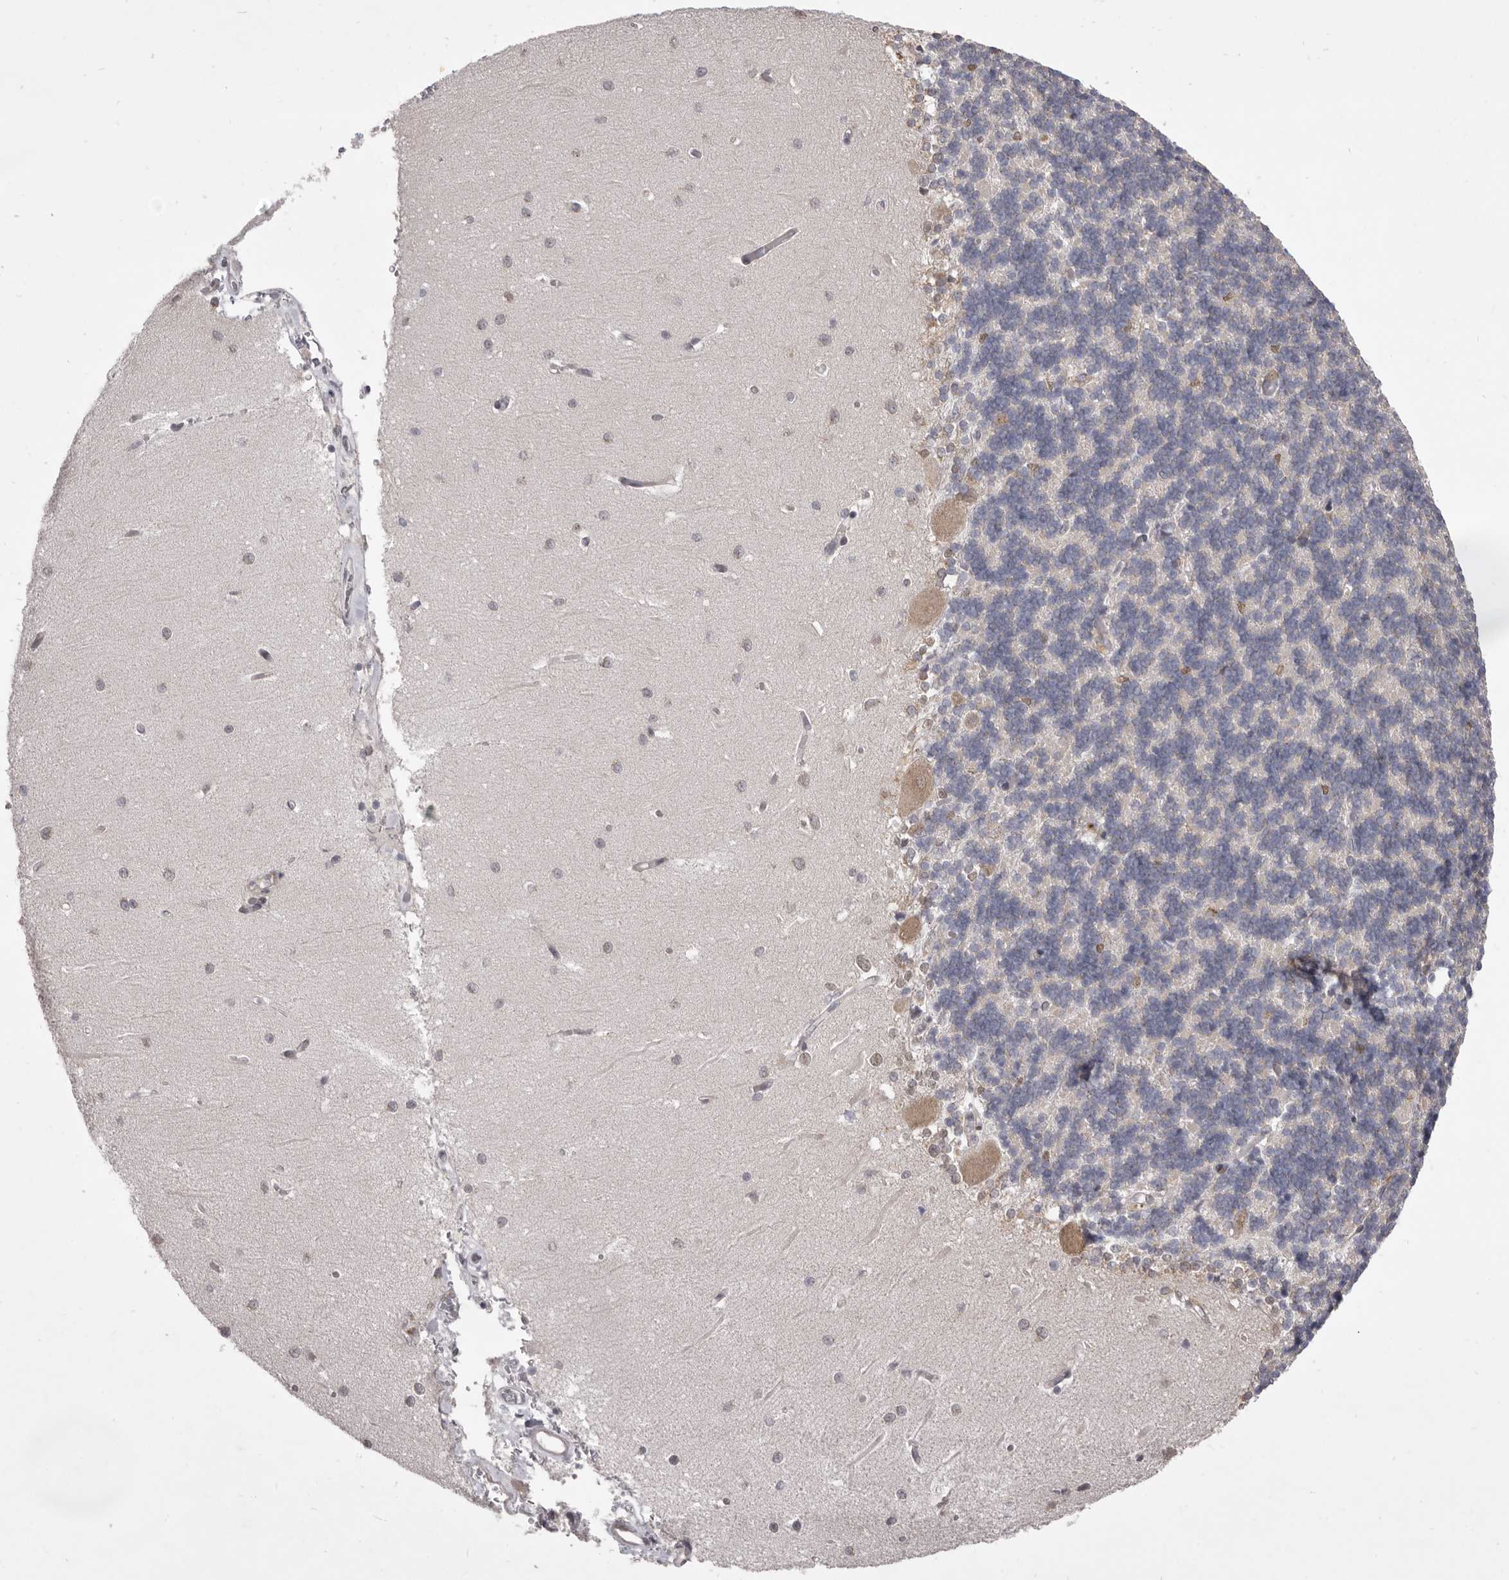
{"staining": {"intensity": "negative", "quantity": "none", "location": "none"}, "tissue": "cerebellum", "cell_type": "Cells in granular layer", "image_type": "normal", "snomed": [{"axis": "morphology", "description": "Normal tissue, NOS"}, {"axis": "topography", "description": "Cerebellum"}], "caption": "The image demonstrates no staining of cells in granular layer in benign cerebellum.", "gene": "TBC1D8B", "patient": {"sex": "male", "age": 37}}